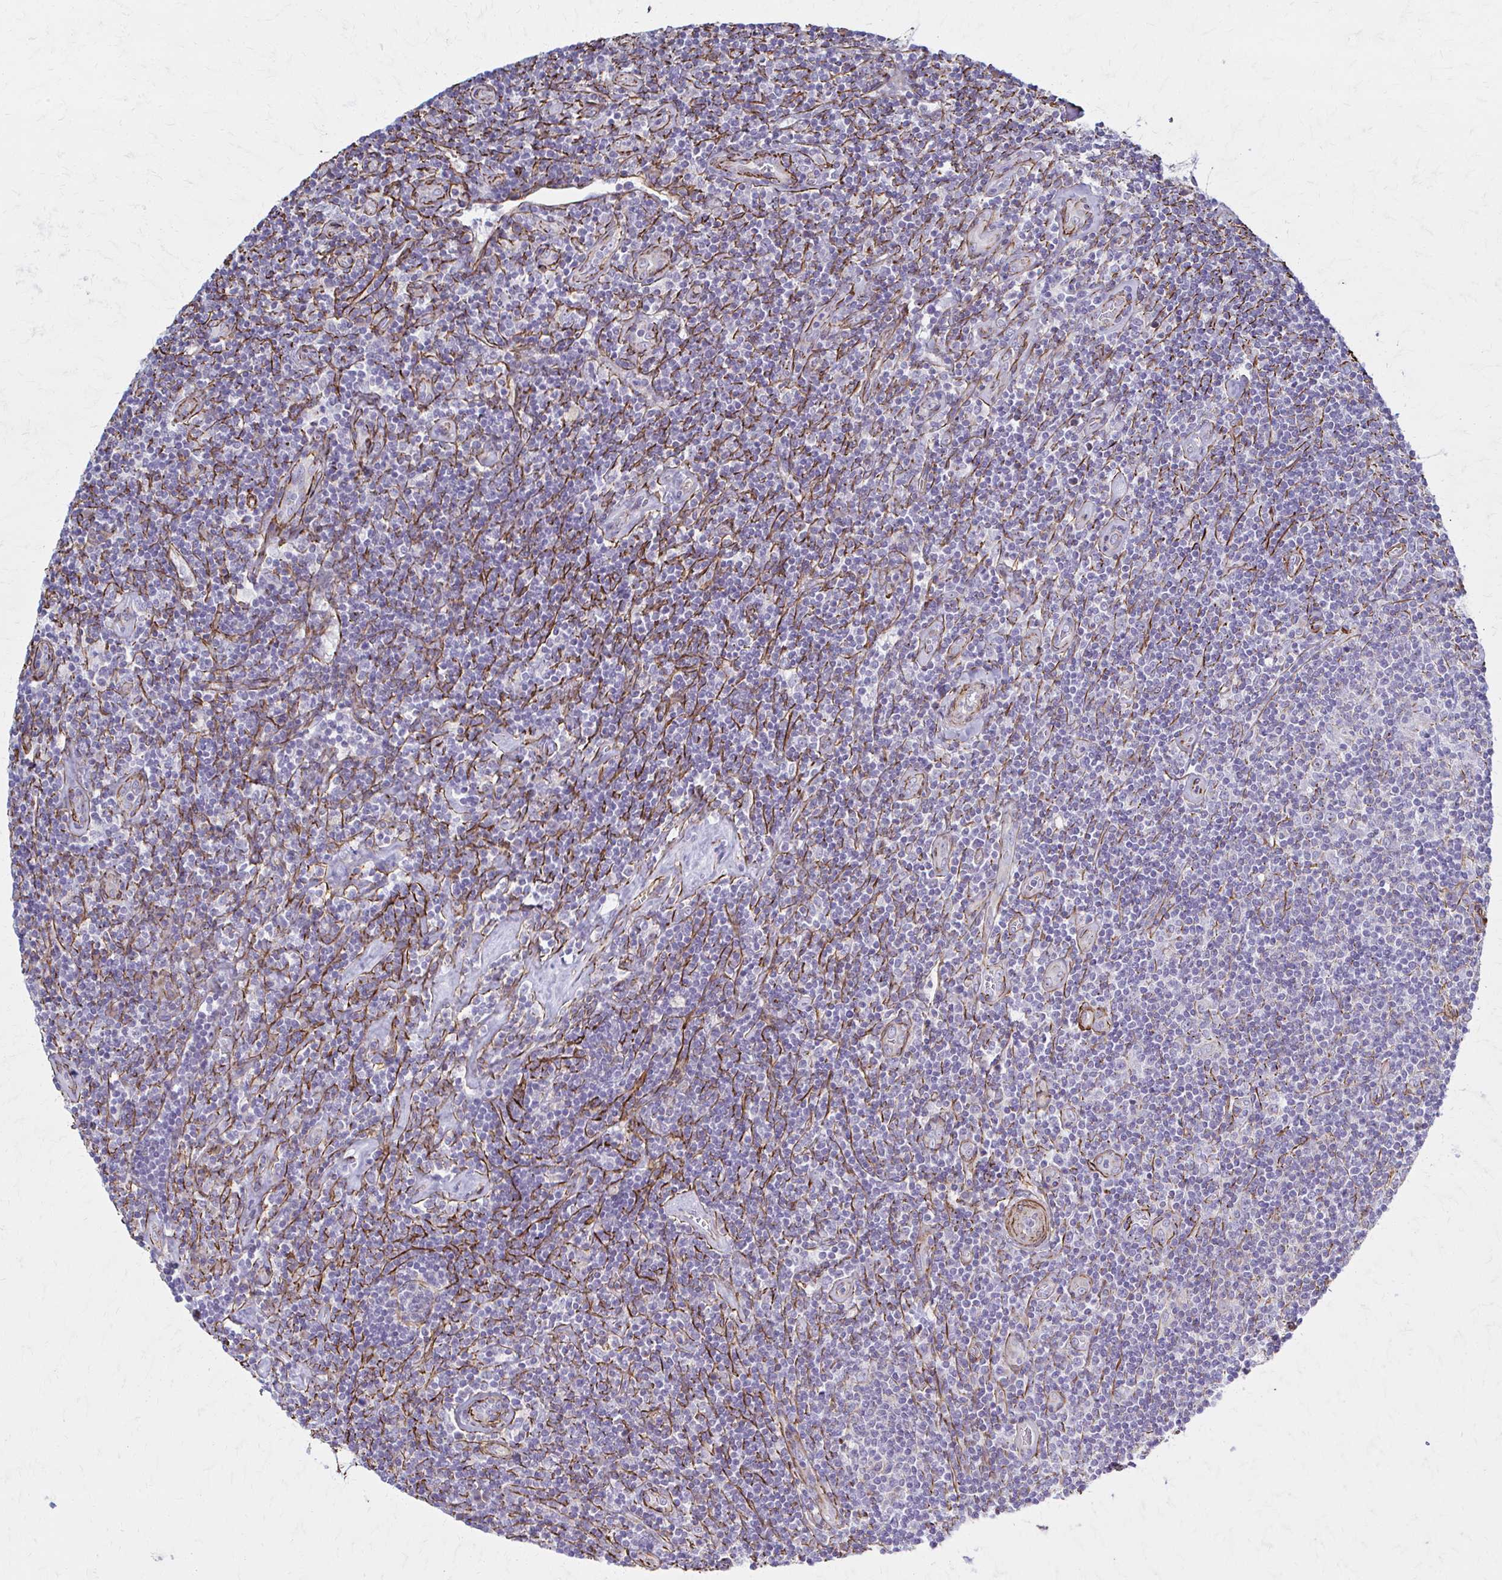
{"staining": {"intensity": "negative", "quantity": "none", "location": "none"}, "tissue": "lymphoma", "cell_type": "Tumor cells", "image_type": "cancer", "snomed": [{"axis": "morphology", "description": "Hodgkin's disease, NOS"}, {"axis": "topography", "description": "Lymph node"}], "caption": "Lymphoma stained for a protein using immunohistochemistry reveals no staining tumor cells.", "gene": "TIMMDC1", "patient": {"sex": "male", "age": 40}}